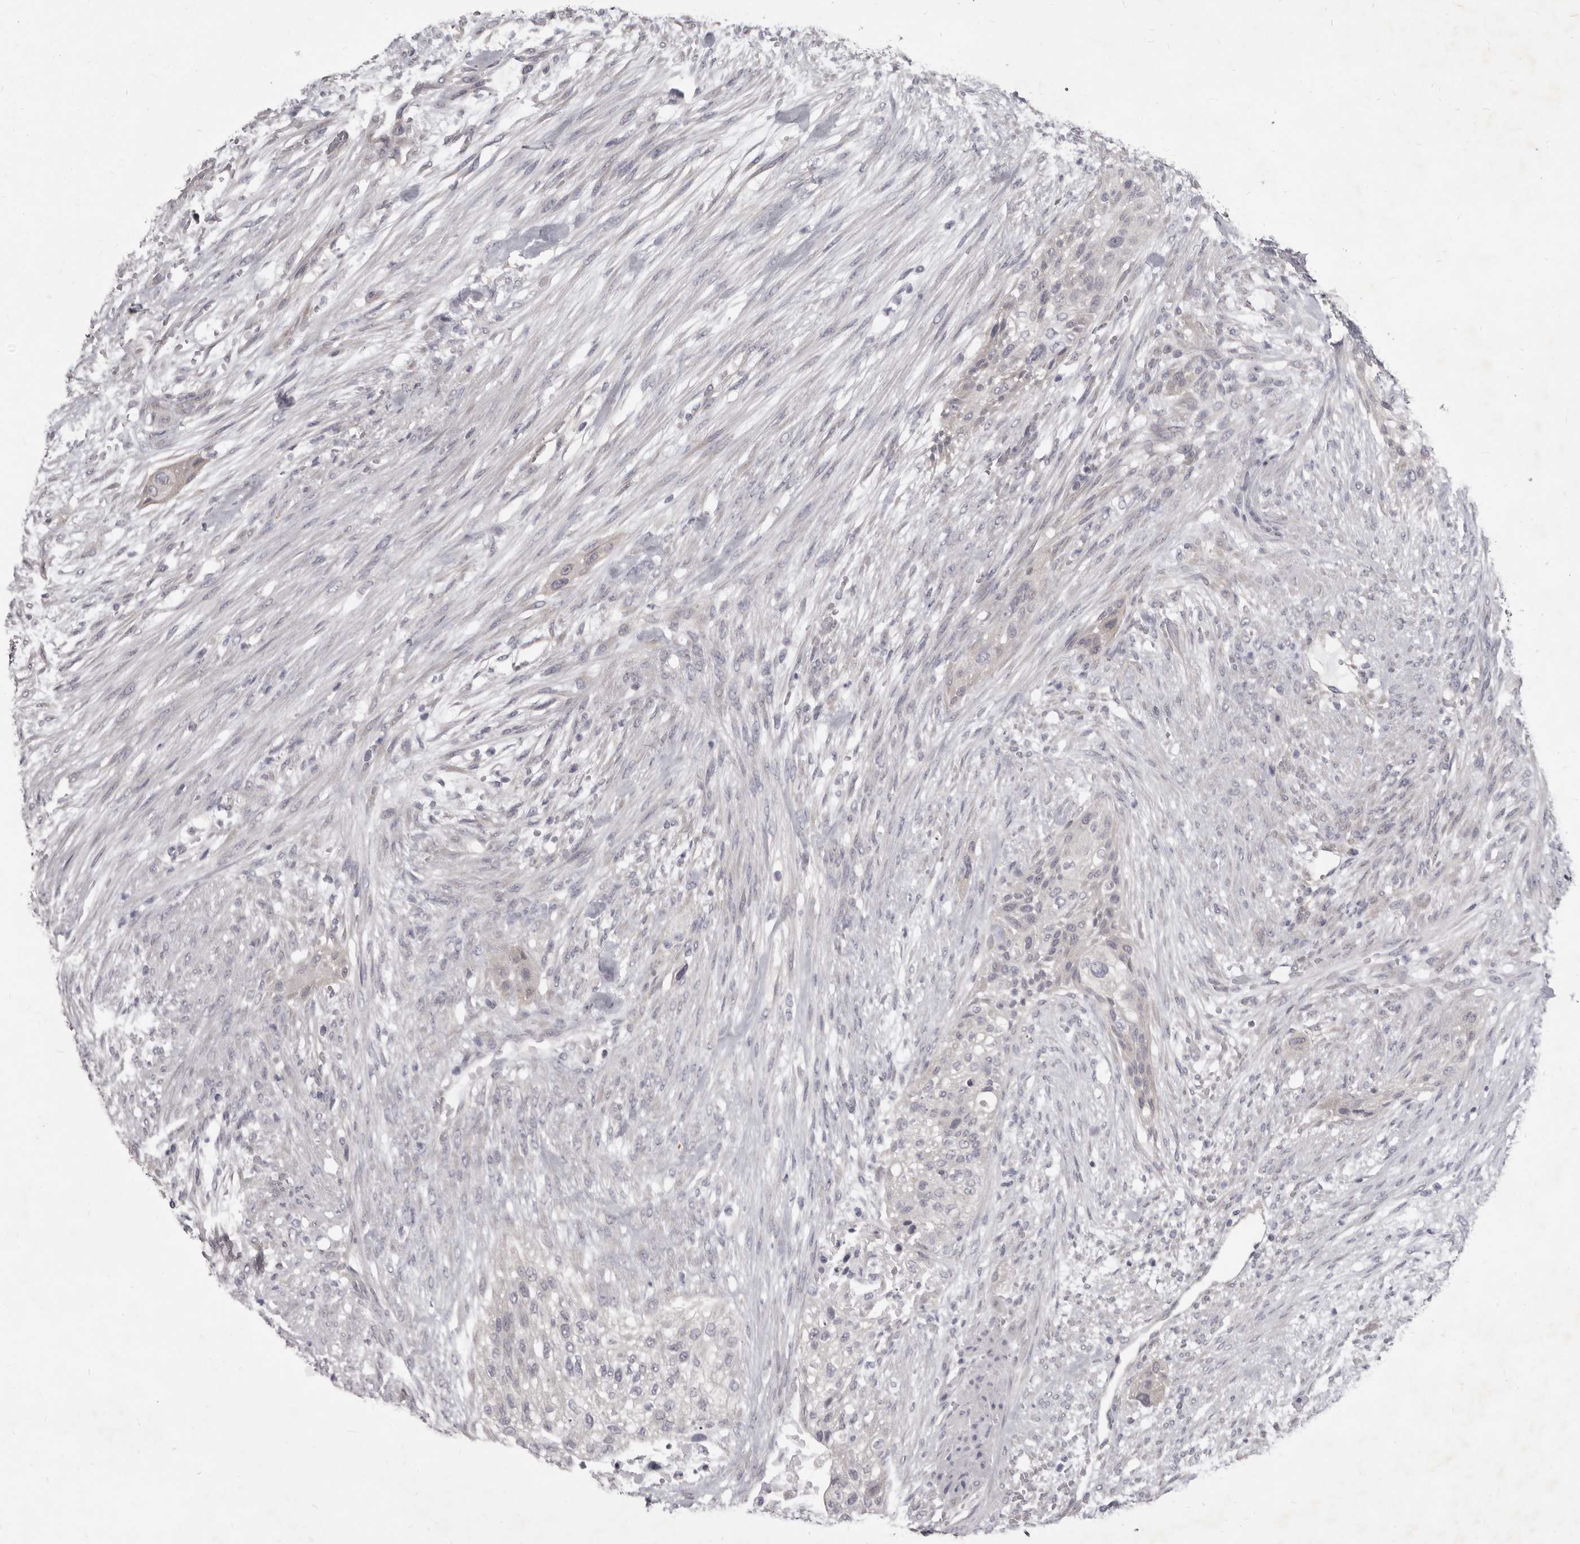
{"staining": {"intensity": "negative", "quantity": "none", "location": "none"}, "tissue": "urothelial cancer", "cell_type": "Tumor cells", "image_type": "cancer", "snomed": [{"axis": "morphology", "description": "Urothelial carcinoma, High grade"}, {"axis": "topography", "description": "Urinary bladder"}], "caption": "IHC histopathology image of neoplastic tissue: urothelial carcinoma (high-grade) stained with DAB (3,3'-diaminobenzidine) reveals no significant protein positivity in tumor cells.", "gene": "GSK3B", "patient": {"sex": "male", "age": 35}}